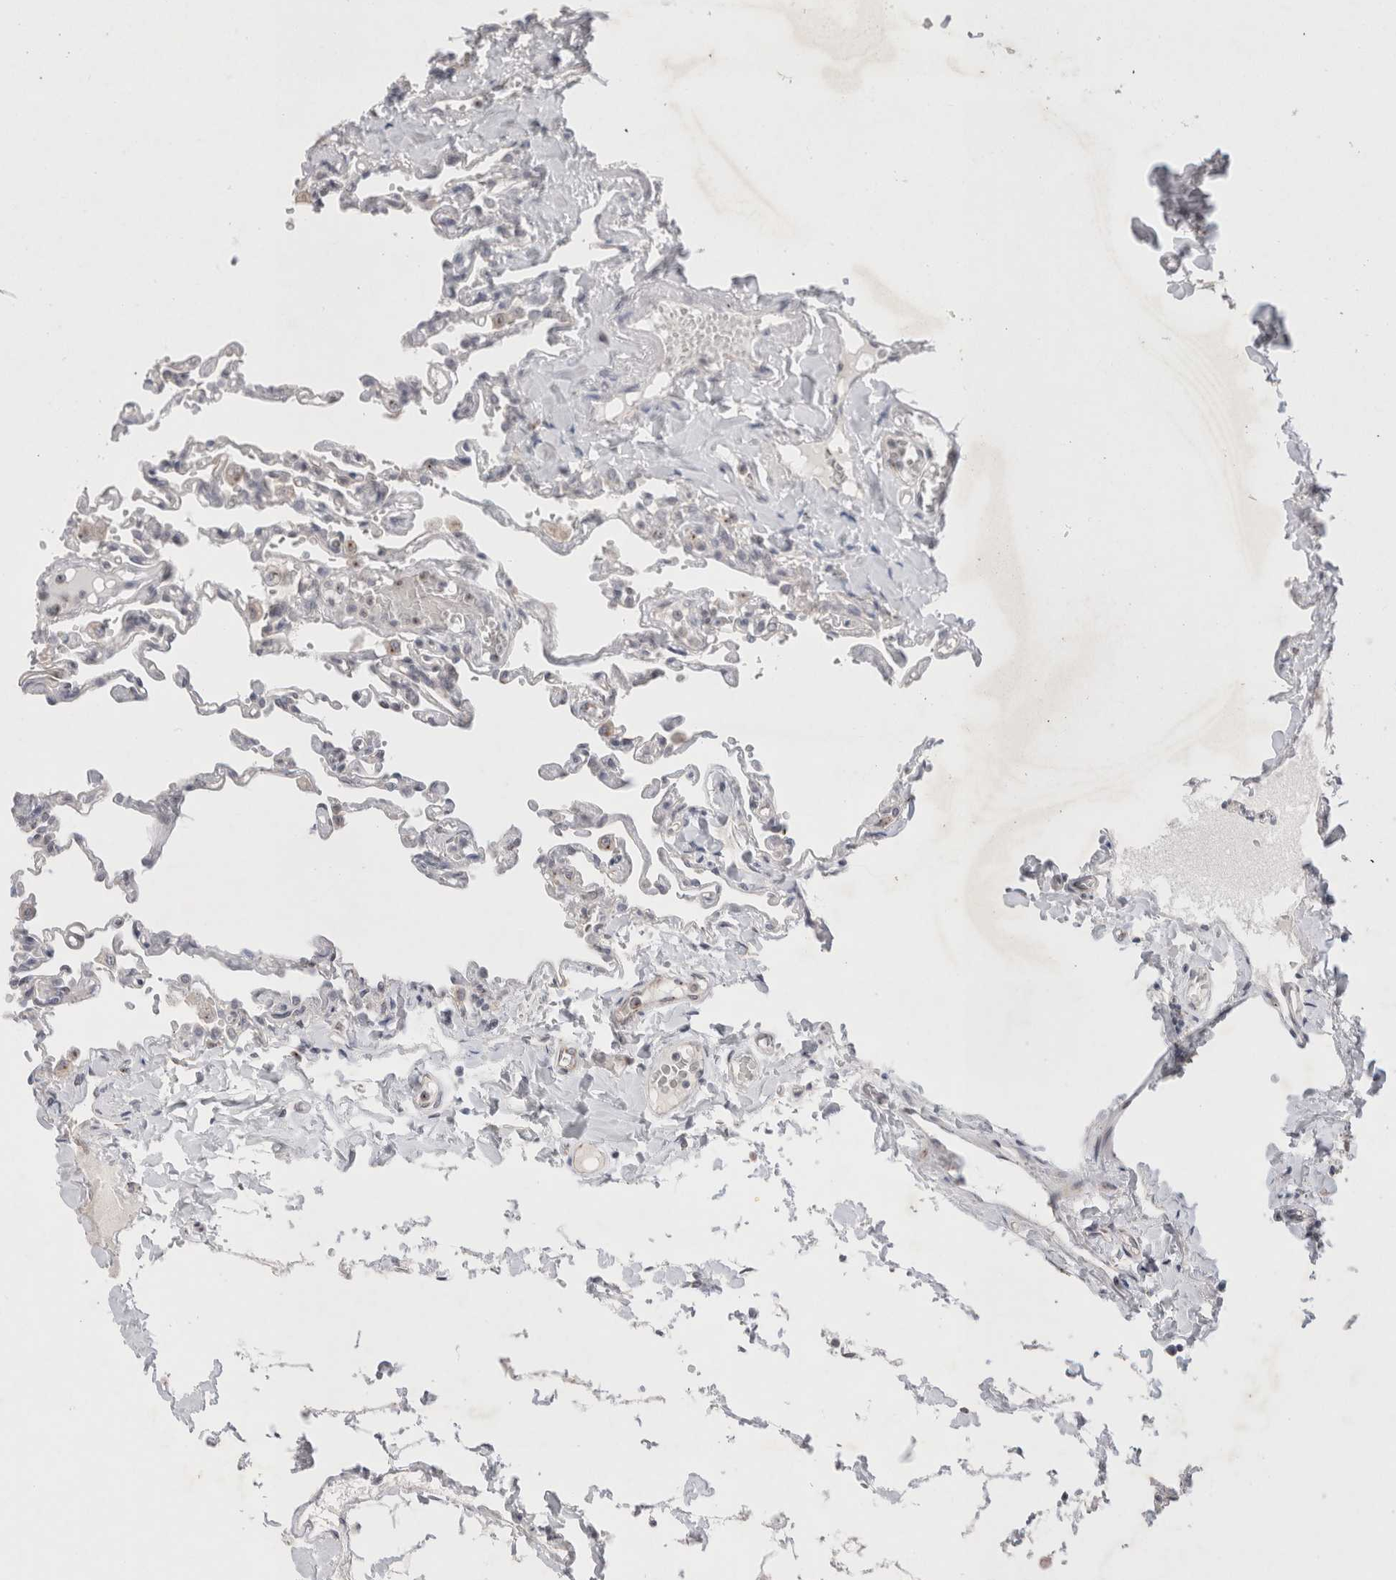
{"staining": {"intensity": "negative", "quantity": "none", "location": "none"}, "tissue": "lung", "cell_type": "Alveolar cells", "image_type": "normal", "snomed": [{"axis": "morphology", "description": "Normal tissue, NOS"}, {"axis": "topography", "description": "Lung"}], "caption": "Immunohistochemistry (IHC) of benign lung exhibits no expression in alveolar cells.", "gene": "BICD2", "patient": {"sex": "male", "age": 21}}